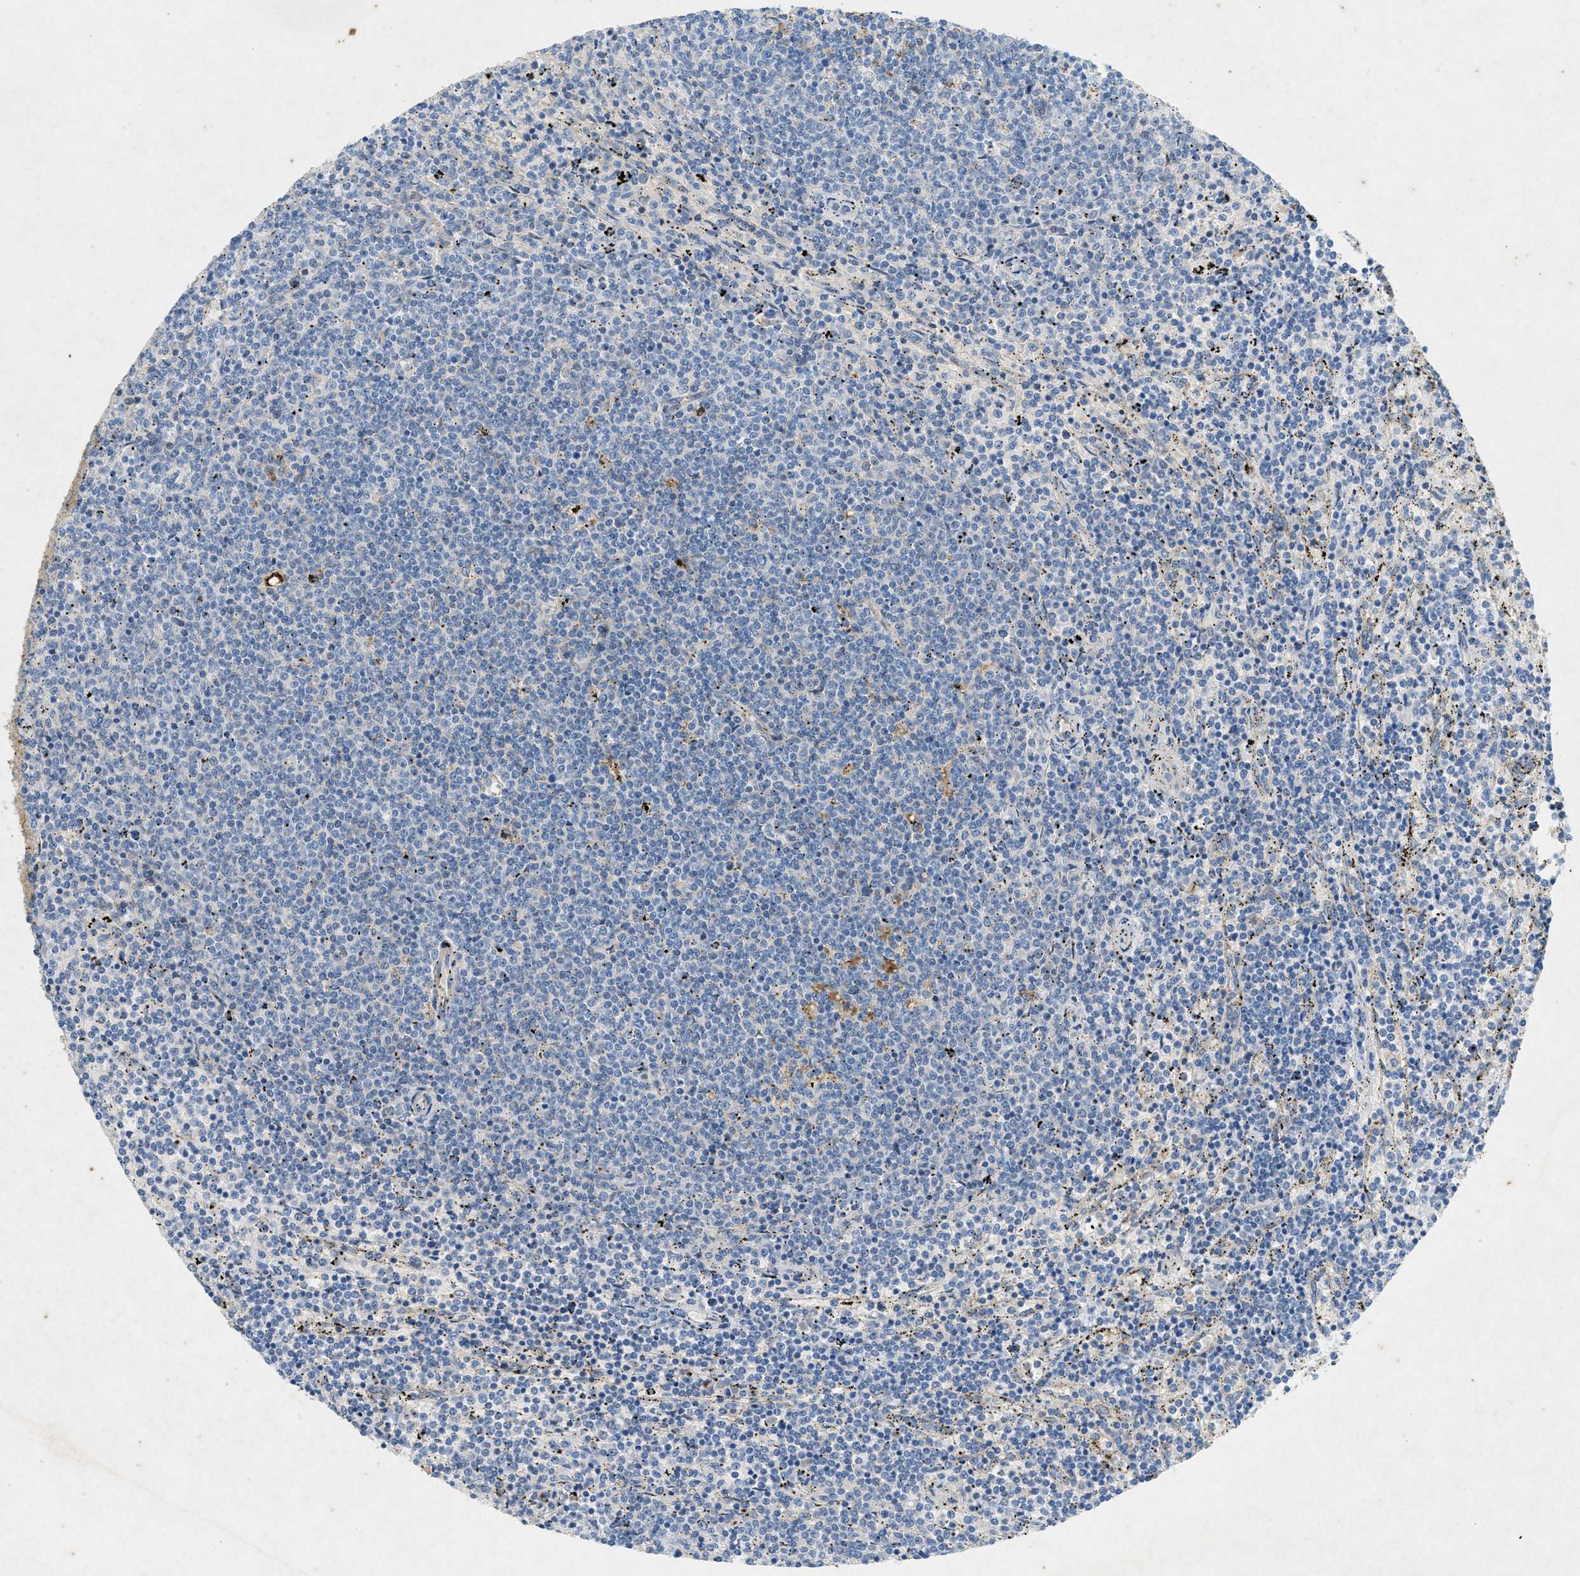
{"staining": {"intensity": "negative", "quantity": "none", "location": "none"}, "tissue": "lymphoma", "cell_type": "Tumor cells", "image_type": "cancer", "snomed": [{"axis": "morphology", "description": "Malignant lymphoma, non-Hodgkin's type, Low grade"}, {"axis": "topography", "description": "Spleen"}], "caption": "Lymphoma was stained to show a protein in brown. There is no significant positivity in tumor cells. The staining is performed using DAB (3,3'-diaminobenzidine) brown chromogen with nuclei counter-stained in using hematoxylin.", "gene": "F2", "patient": {"sex": "female", "age": 50}}